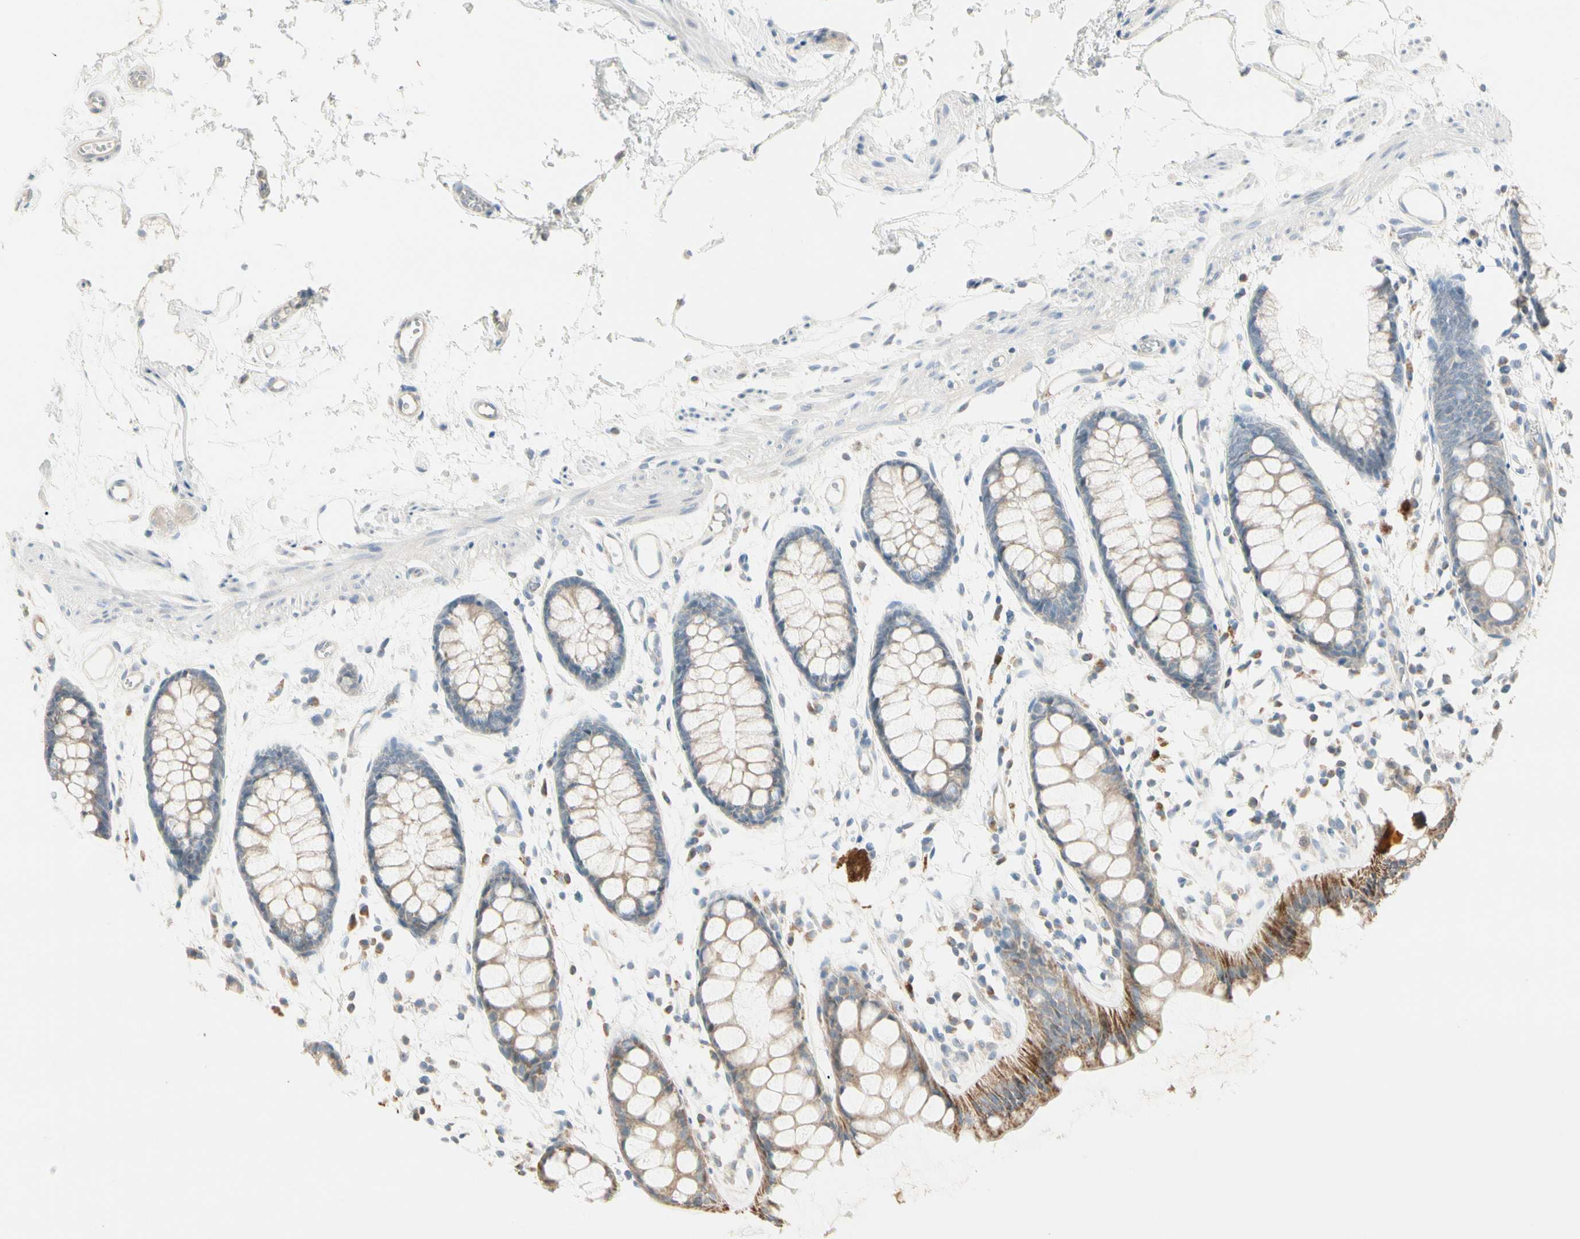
{"staining": {"intensity": "moderate", "quantity": "<25%", "location": "cytoplasmic/membranous"}, "tissue": "rectum", "cell_type": "Glandular cells", "image_type": "normal", "snomed": [{"axis": "morphology", "description": "Normal tissue, NOS"}, {"axis": "topography", "description": "Rectum"}], "caption": "There is low levels of moderate cytoplasmic/membranous expression in glandular cells of normal rectum, as demonstrated by immunohistochemical staining (brown color).", "gene": "ALDH18A1", "patient": {"sex": "female", "age": 66}}